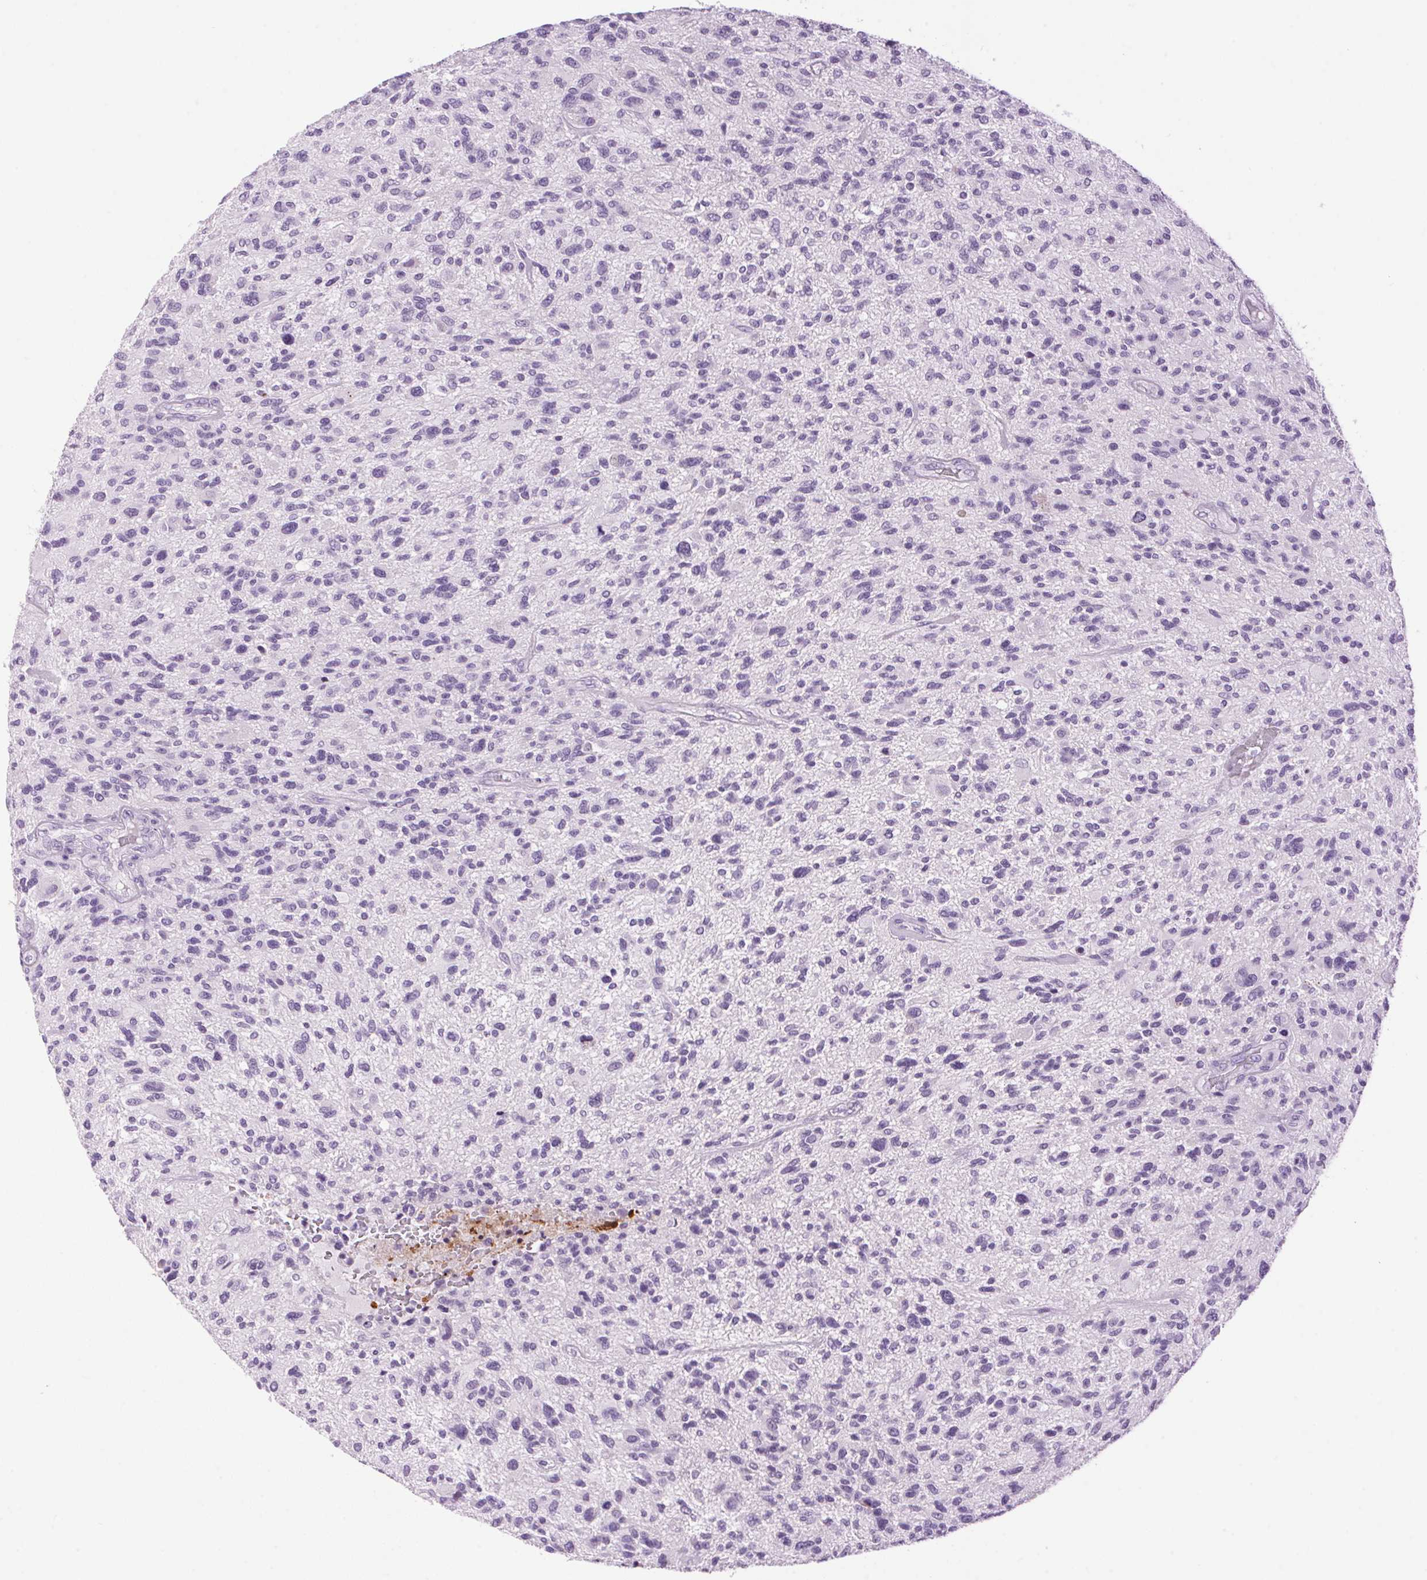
{"staining": {"intensity": "negative", "quantity": "none", "location": "none"}, "tissue": "glioma", "cell_type": "Tumor cells", "image_type": "cancer", "snomed": [{"axis": "morphology", "description": "Glioma, malignant, High grade"}, {"axis": "topography", "description": "Brain"}], "caption": "Tumor cells show no significant expression in glioma. Brightfield microscopy of IHC stained with DAB (3,3'-diaminobenzidine) (brown) and hematoxylin (blue), captured at high magnification.", "gene": "TMEM88B", "patient": {"sex": "male", "age": 47}}